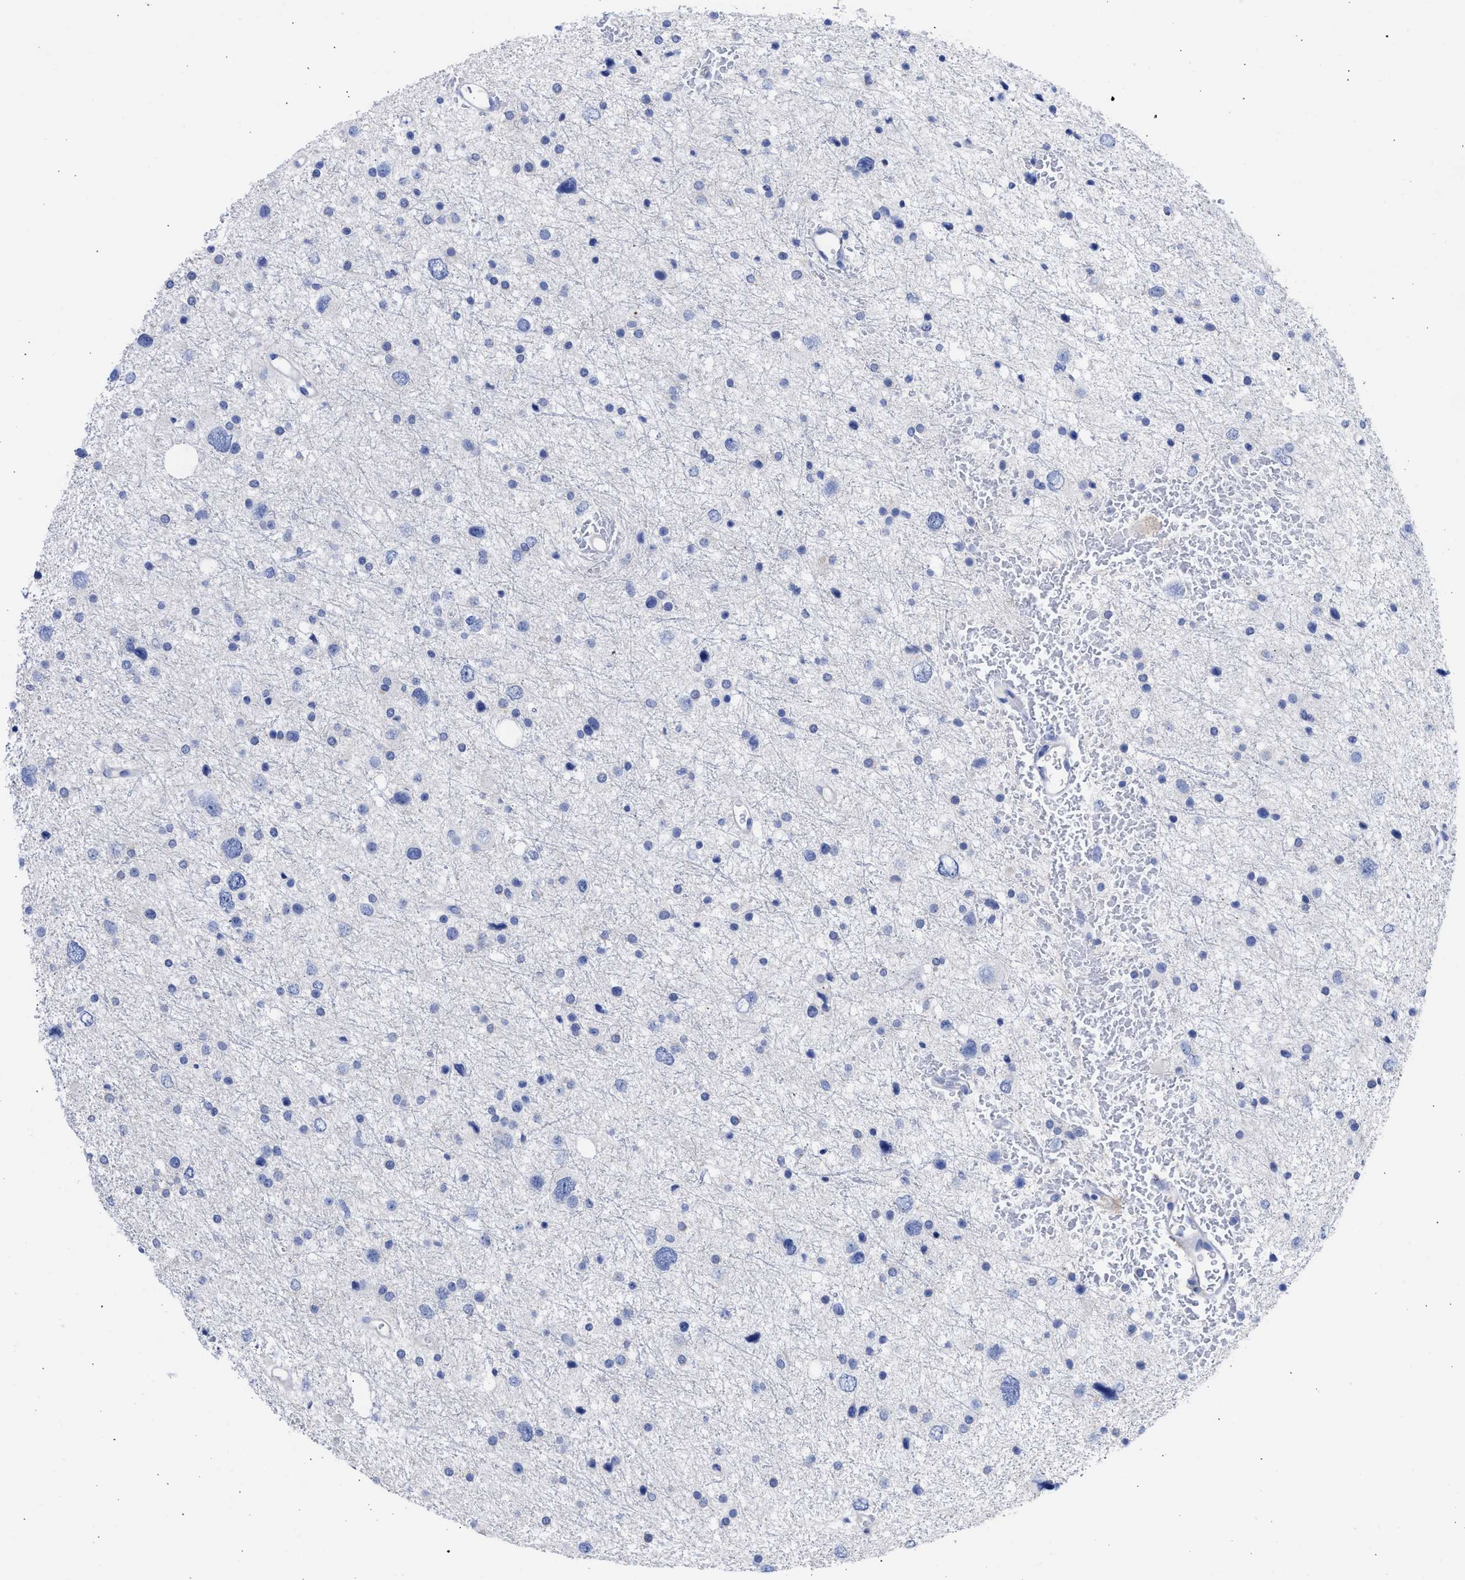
{"staining": {"intensity": "negative", "quantity": "none", "location": "none"}, "tissue": "glioma", "cell_type": "Tumor cells", "image_type": "cancer", "snomed": [{"axis": "morphology", "description": "Glioma, malignant, Low grade"}, {"axis": "topography", "description": "Brain"}], "caption": "The photomicrograph exhibits no significant expression in tumor cells of glioma.", "gene": "RSPH1", "patient": {"sex": "female", "age": 37}}